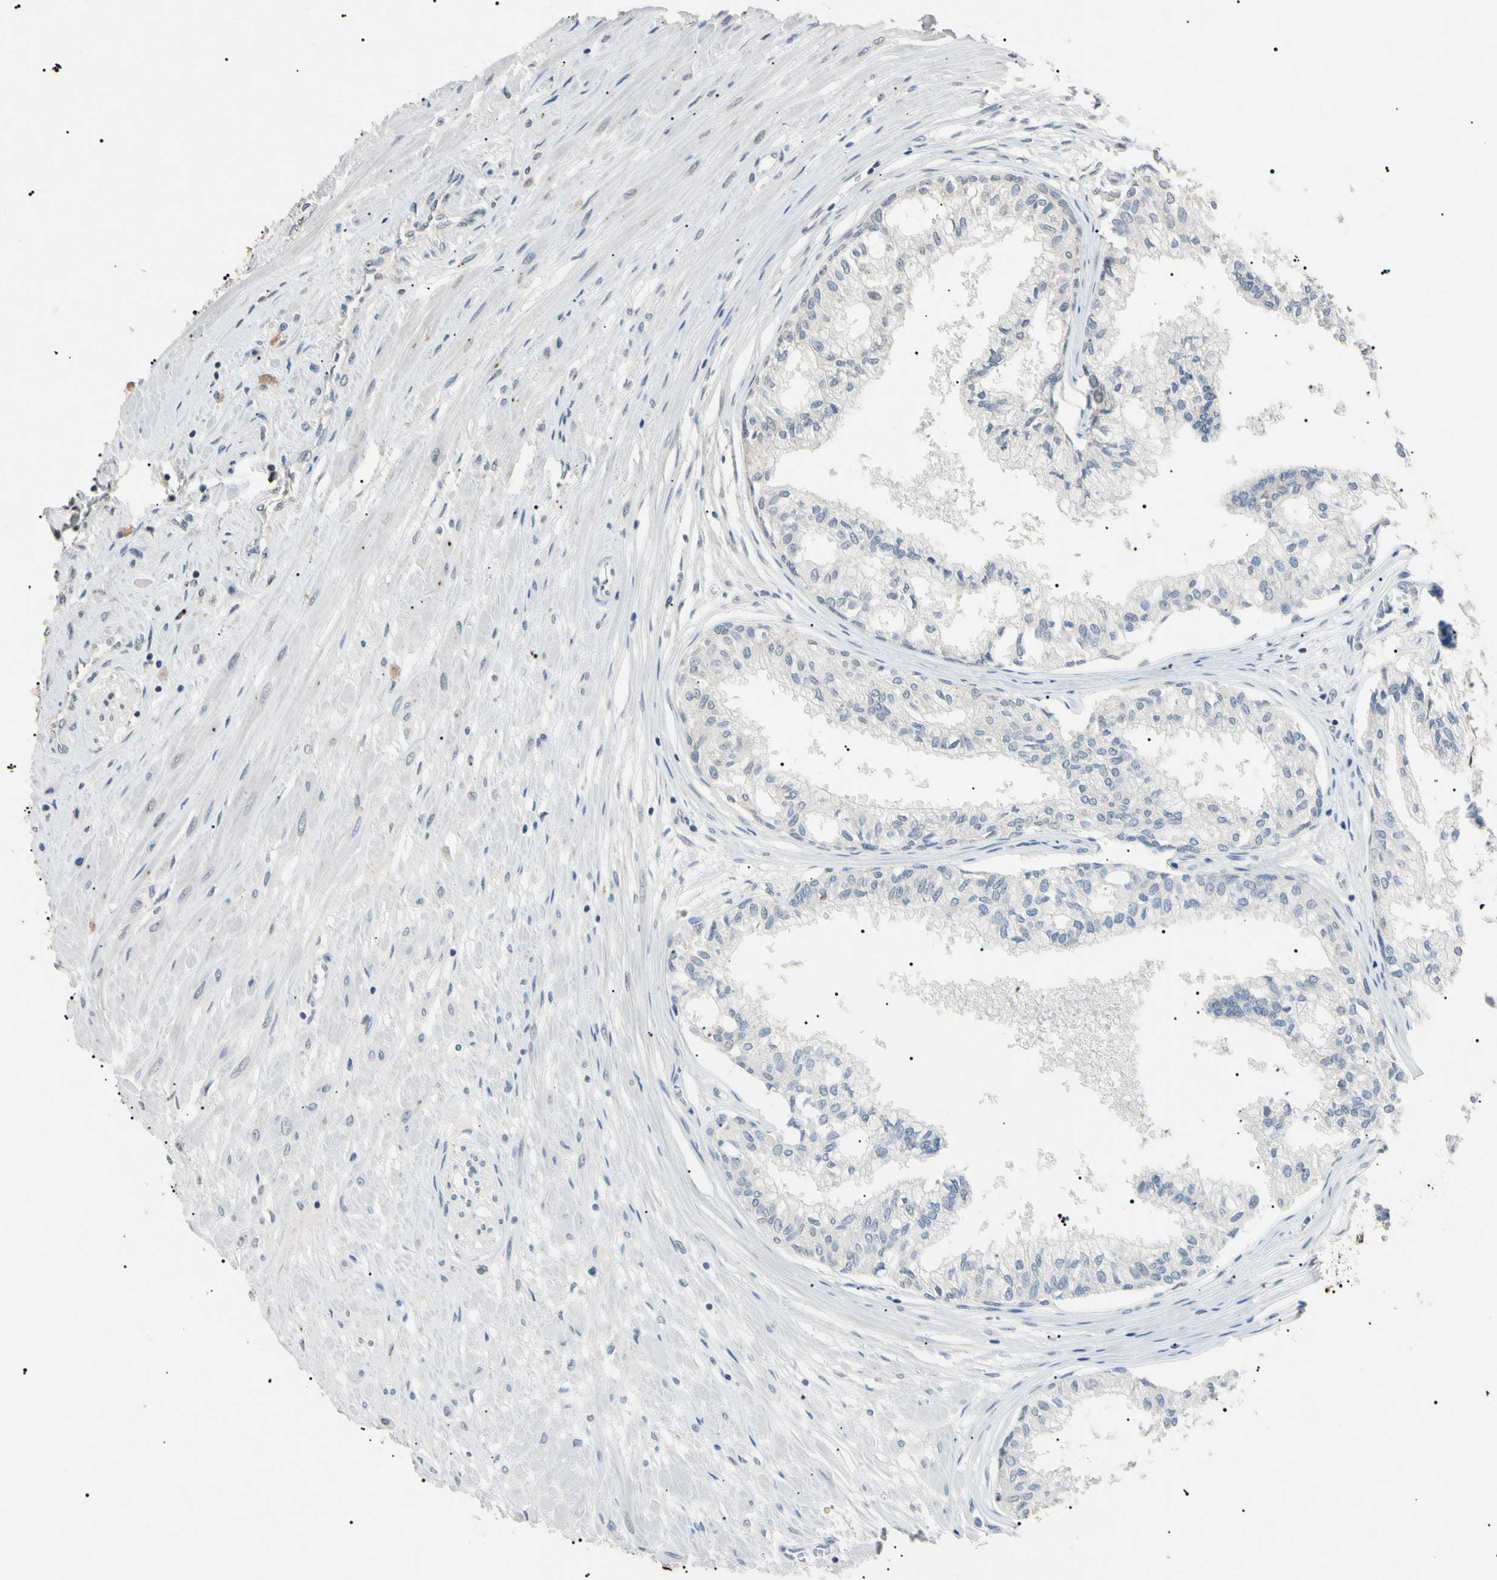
{"staining": {"intensity": "negative", "quantity": "none", "location": "none"}, "tissue": "prostate", "cell_type": "Glandular cells", "image_type": "normal", "snomed": [{"axis": "morphology", "description": "Normal tissue, NOS"}, {"axis": "topography", "description": "Prostate"}, {"axis": "topography", "description": "Seminal veicle"}], "caption": "A photomicrograph of human prostate is negative for staining in glandular cells. (Stains: DAB immunohistochemistry (IHC) with hematoxylin counter stain, Microscopy: brightfield microscopy at high magnification).", "gene": "CGB3", "patient": {"sex": "male", "age": 60}}